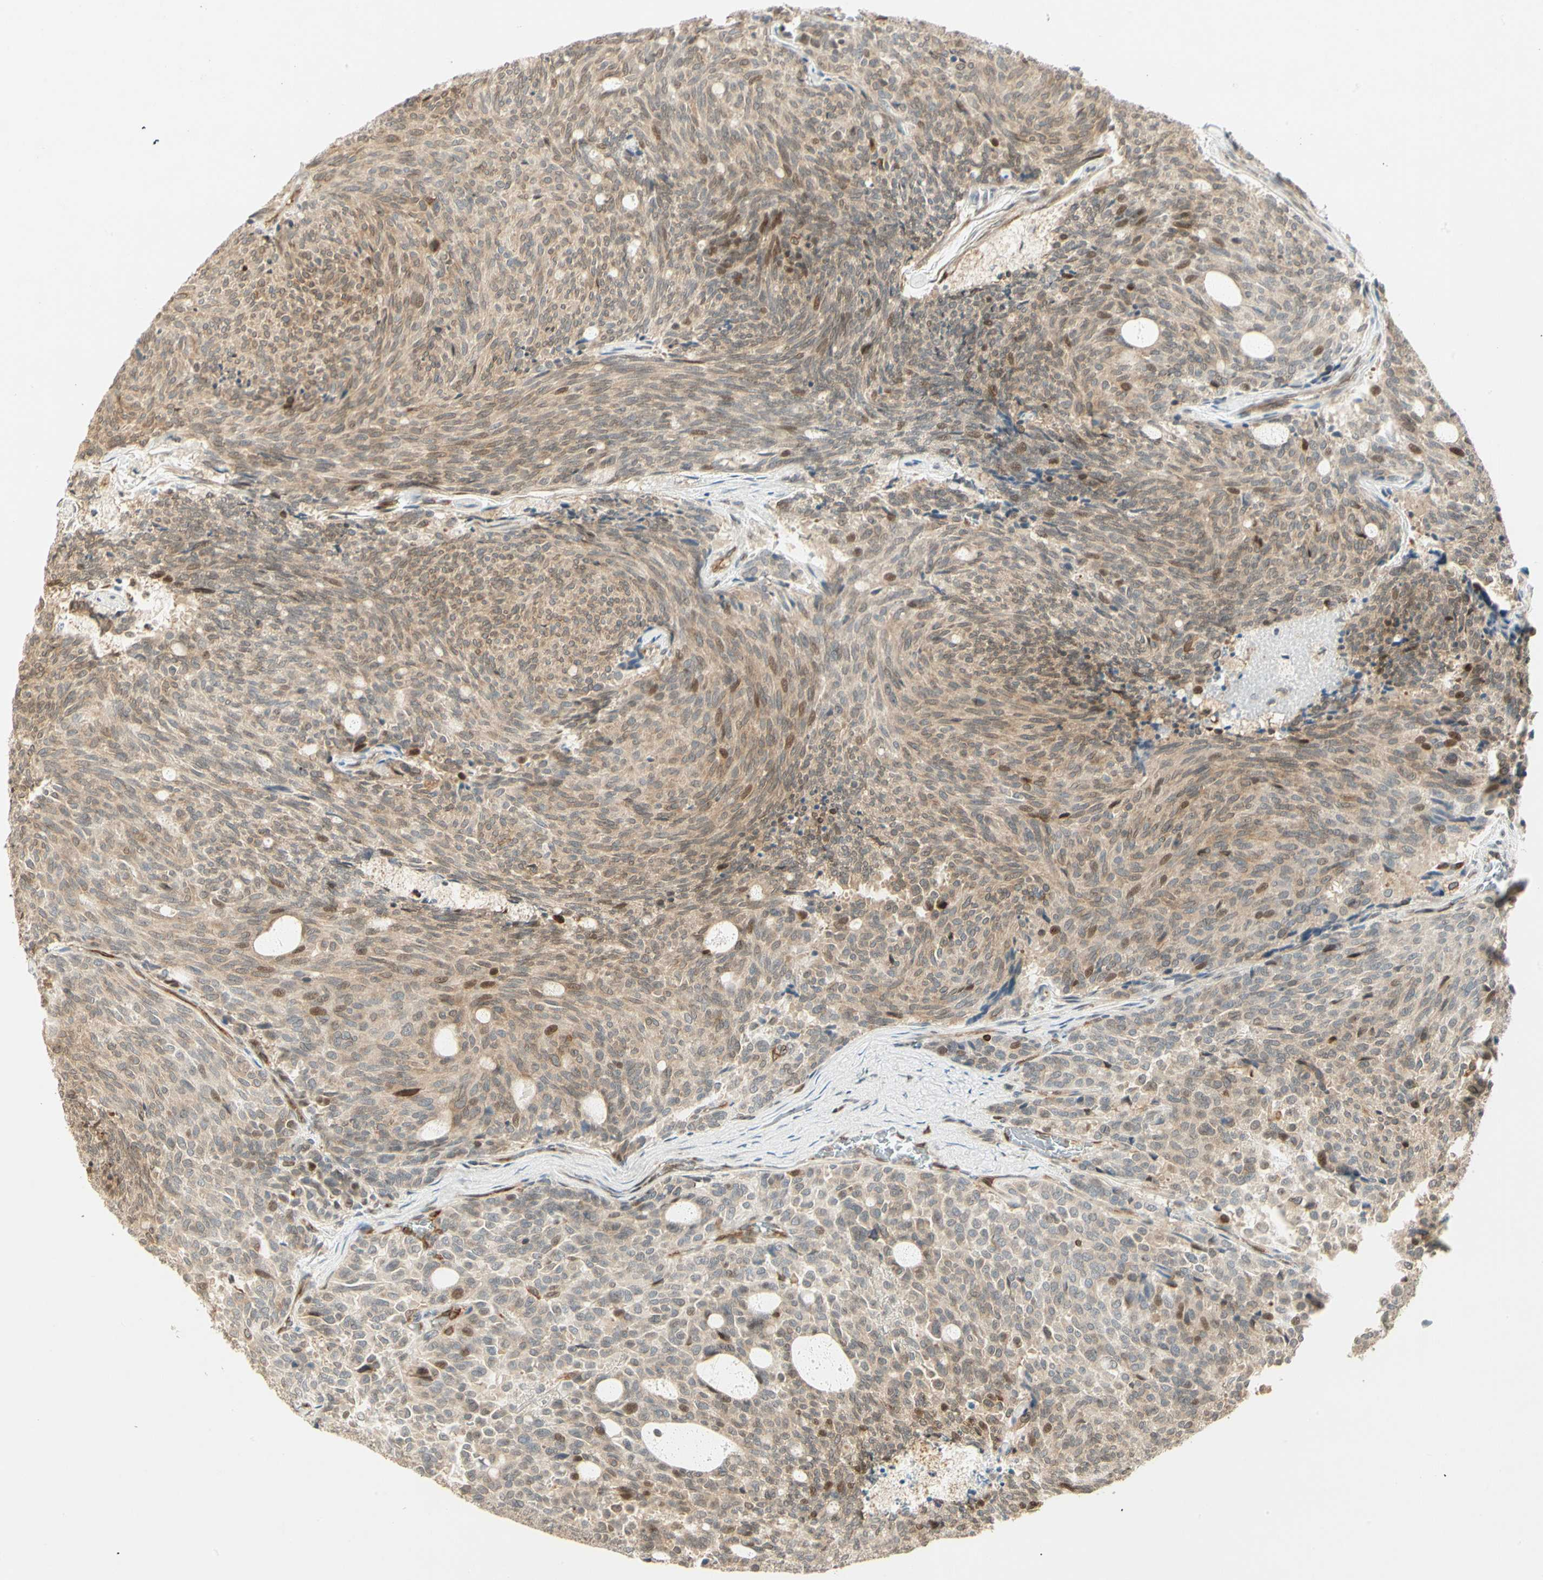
{"staining": {"intensity": "moderate", "quantity": ">75%", "location": "cytoplasmic/membranous,nuclear"}, "tissue": "carcinoid", "cell_type": "Tumor cells", "image_type": "cancer", "snomed": [{"axis": "morphology", "description": "Carcinoid, malignant, NOS"}, {"axis": "topography", "description": "Pancreas"}], "caption": "An image showing moderate cytoplasmic/membranous and nuclear staining in approximately >75% of tumor cells in malignant carcinoid, as visualized by brown immunohistochemical staining.", "gene": "TAPBP", "patient": {"sex": "female", "age": 54}}